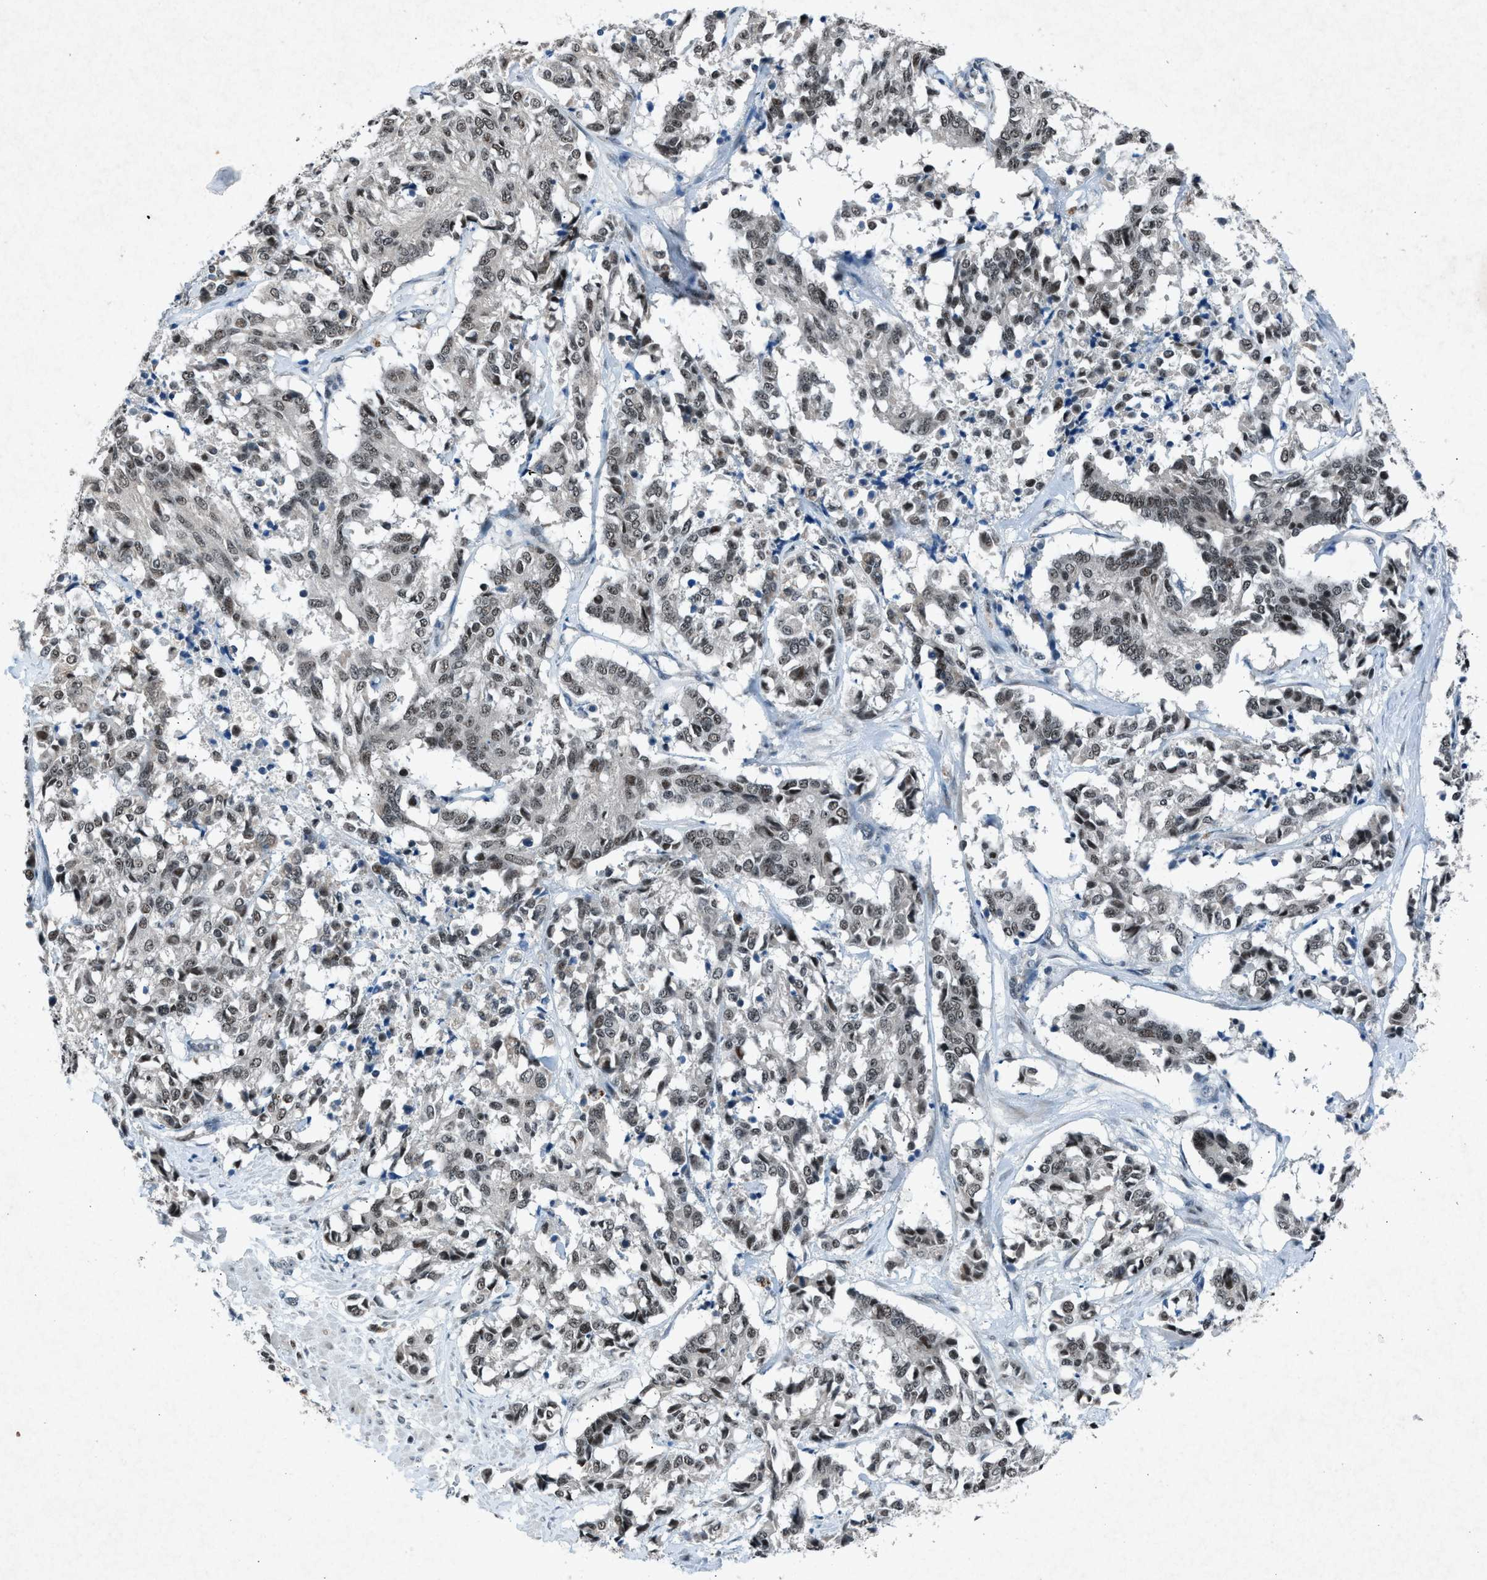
{"staining": {"intensity": "moderate", "quantity": ">75%", "location": "nuclear"}, "tissue": "cervical cancer", "cell_type": "Tumor cells", "image_type": "cancer", "snomed": [{"axis": "morphology", "description": "Squamous cell carcinoma, NOS"}, {"axis": "topography", "description": "Cervix"}], "caption": "Brown immunohistochemical staining in human cervical cancer displays moderate nuclear positivity in about >75% of tumor cells. (DAB (3,3'-diaminobenzidine) = brown stain, brightfield microscopy at high magnification).", "gene": "ADCY1", "patient": {"sex": "female", "age": 35}}